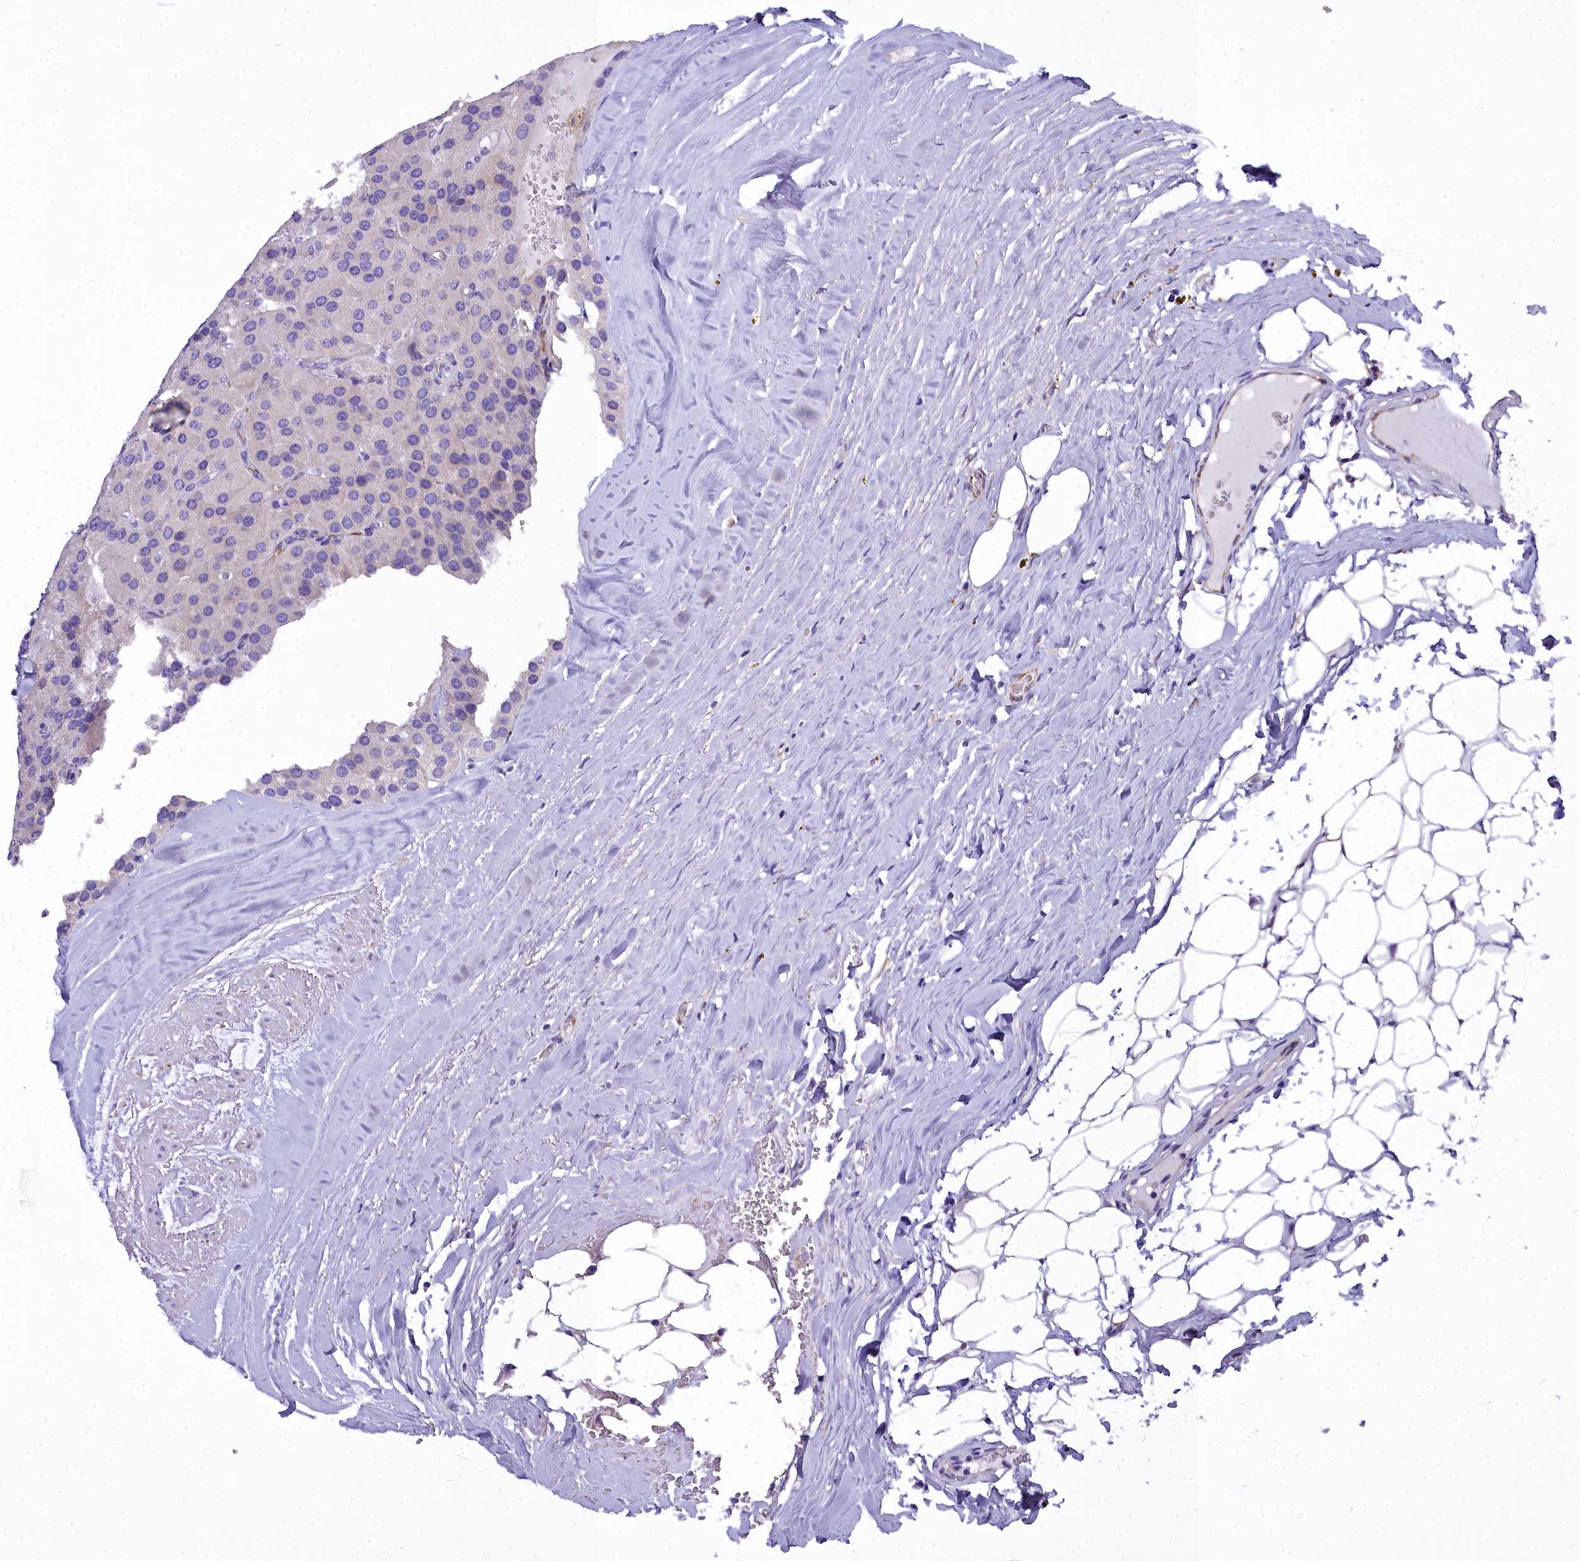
{"staining": {"intensity": "negative", "quantity": "none", "location": "none"}, "tissue": "parathyroid gland", "cell_type": "Glandular cells", "image_type": "normal", "snomed": [{"axis": "morphology", "description": "Normal tissue, NOS"}, {"axis": "morphology", "description": "Adenoma, NOS"}, {"axis": "topography", "description": "Parathyroid gland"}], "caption": "A micrograph of parathyroid gland stained for a protein demonstrates no brown staining in glandular cells. (DAB (3,3'-diaminobenzidine) immunohistochemistry (IHC), high magnification).", "gene": "TIMM22", "patient": {"sex": "female", "age": 86}}